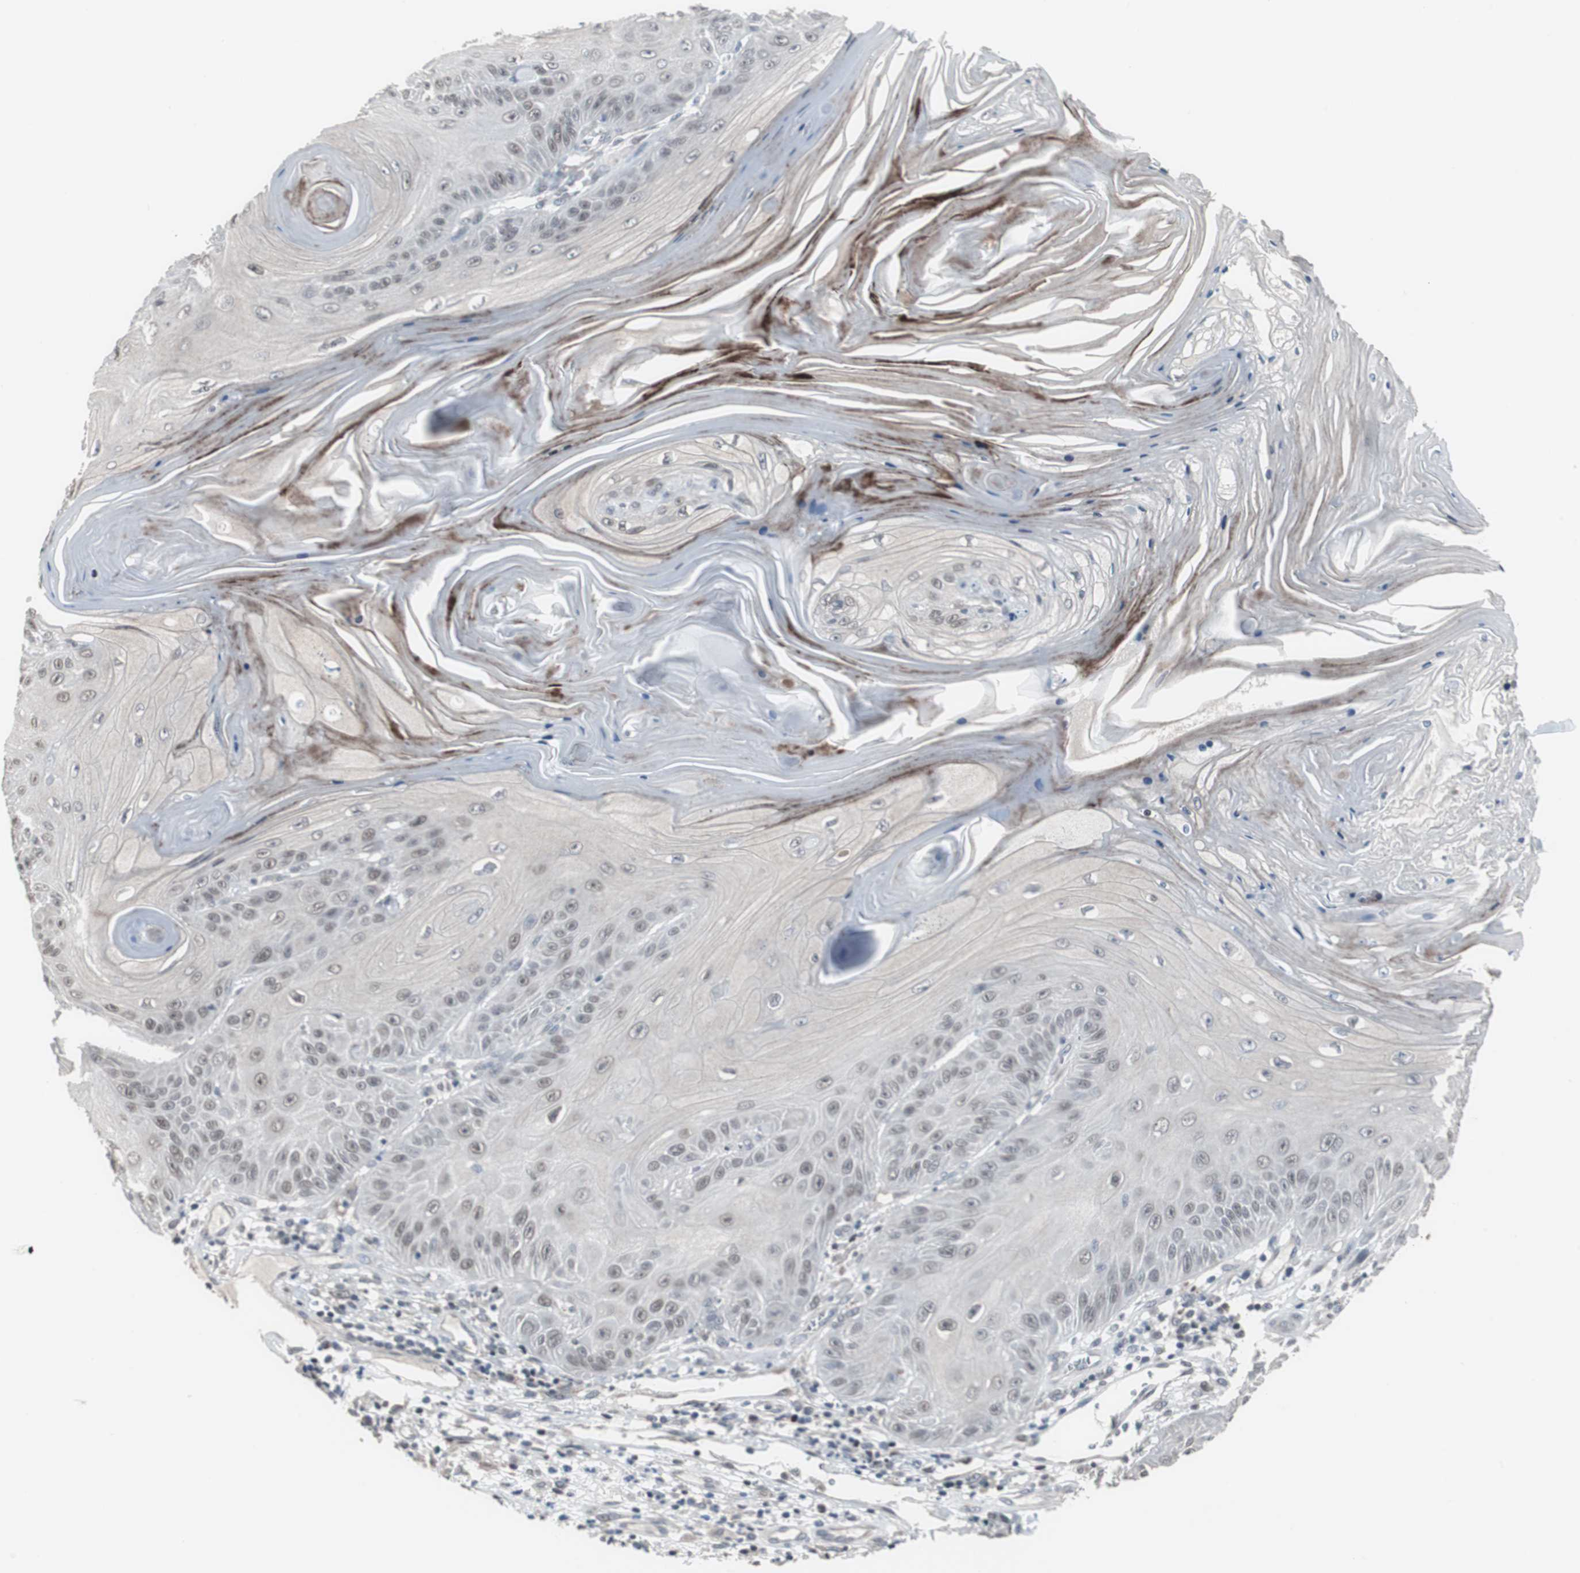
{"staining": {"intensity": "weak", "quantity": ">75%", "location": "nuclear"}, "tissue": "skin cancer", "cell_type": "Tumor cells", "image_type": "cancer", "snomed": [{"axis": "morphology", "description": "Squamous cell carcinoma, NOS"}, {"axis": "topography", "description": "Skin"}], "caption": "The photomicrograph shows a brown stain indicating the presence of a protein in the nuclear of tumor cells in skin cancer (squamous cell carcinoma). (Brightfield microscopy of DAB IHC at high magnification).", "gene": "FOXP4", "patient": {"sex": "female", "age": 78}}